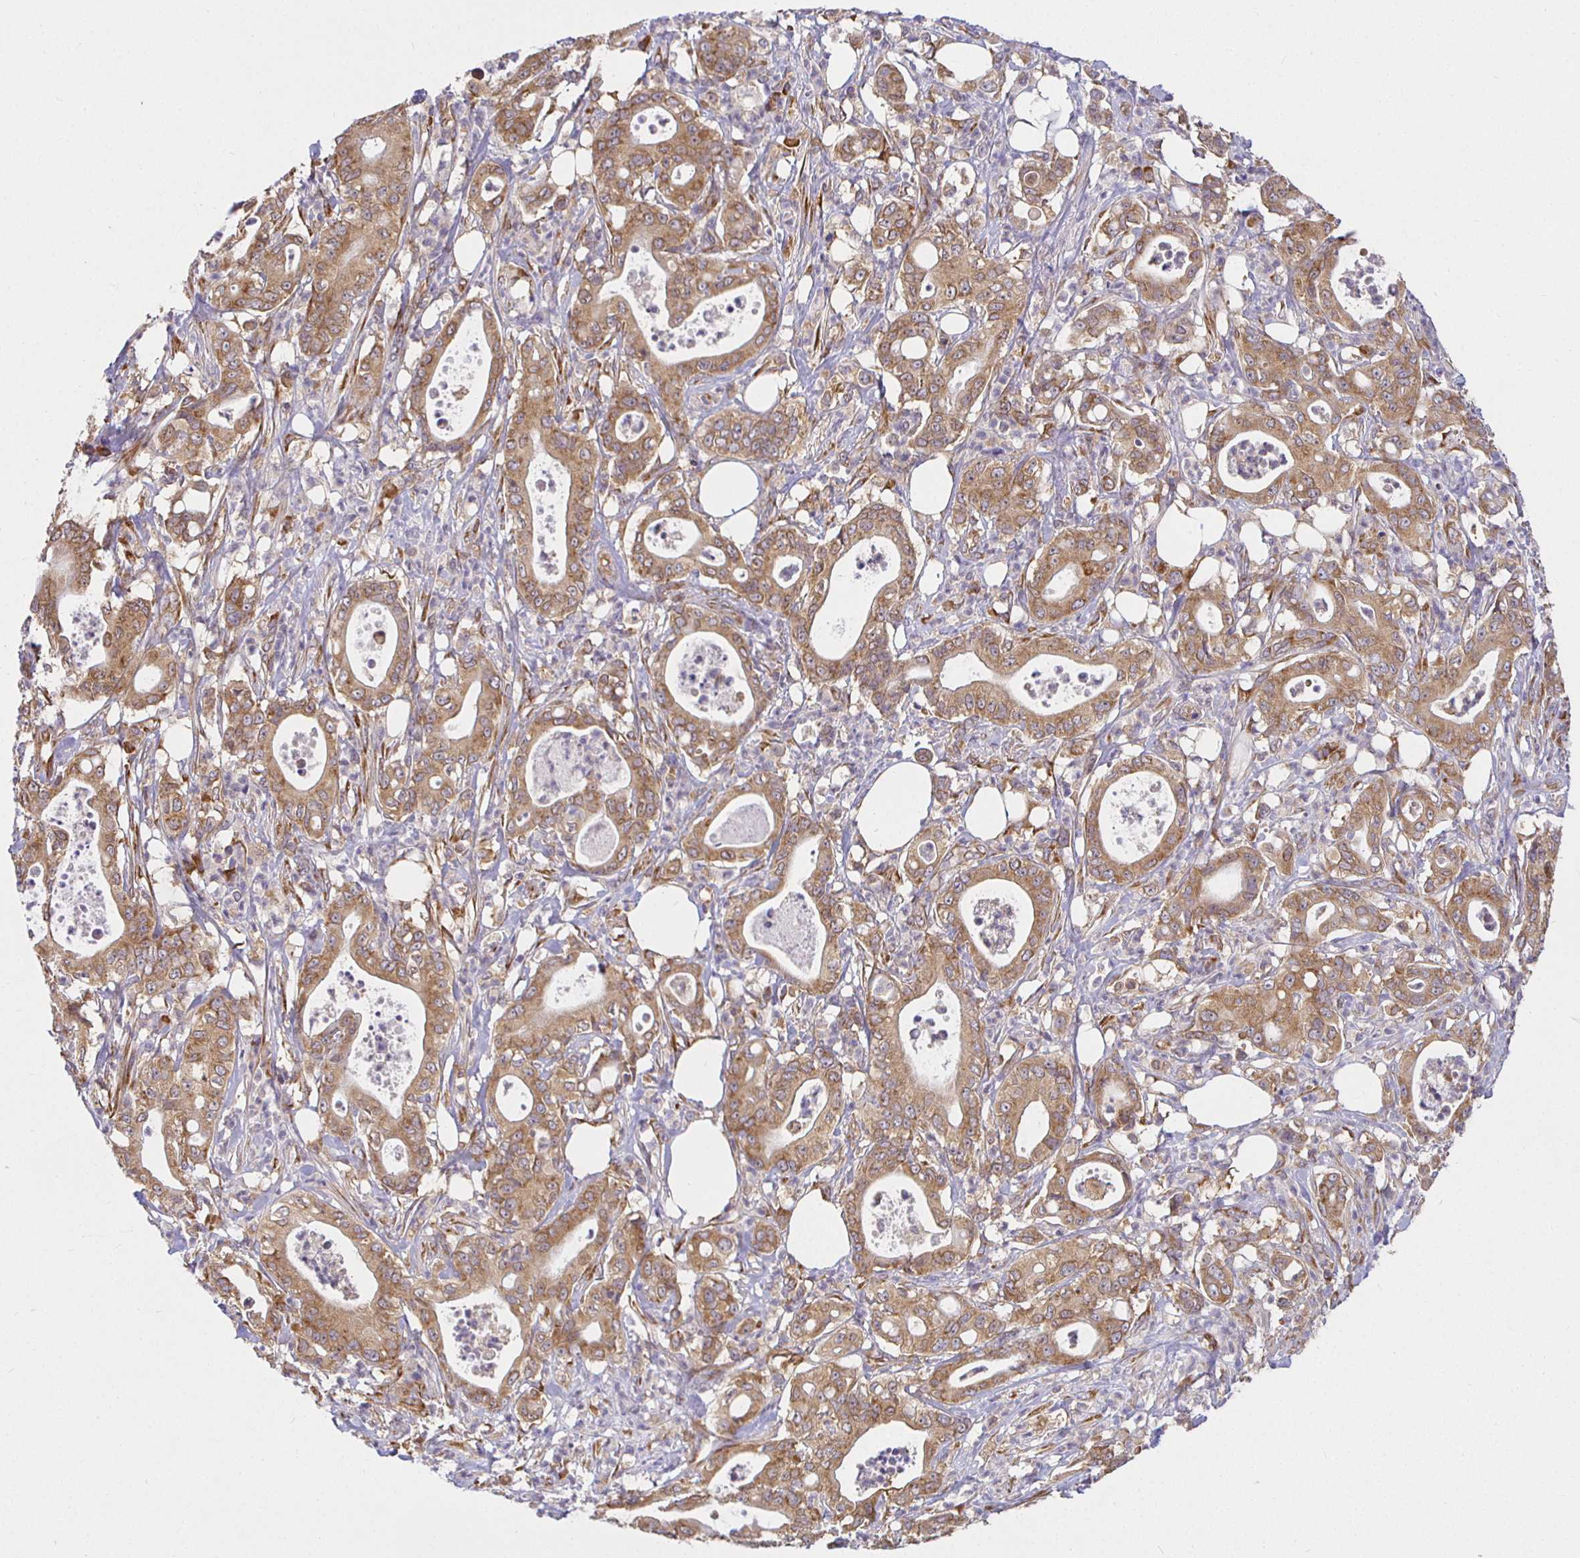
{"staining": {"intensity": "moderate", "quantity": ">75%", "location": "cytoplasmic/membranous"}, "tissue": "pancreatic cancer", "cell_type": "Tumor cells", "image_type": "cancer", "snomed": [{"axis": "morphology", "description": "Adenocarcinoma, NOS"}, {"axis": "topography", "description": "Pancreas"}], "caption": "IHC image of neoplastic tissue: human pancreatic cancer (adenocarcinoma) stained using IHC shows medium levels of moderate protein expression localized specifically in the cytoplasmic/membranous of tumor cells, appearing as a cytoplasmic/membranous brown color.", "gene": "IRAK1", "patient": {"sex": "male", "age": 71}}